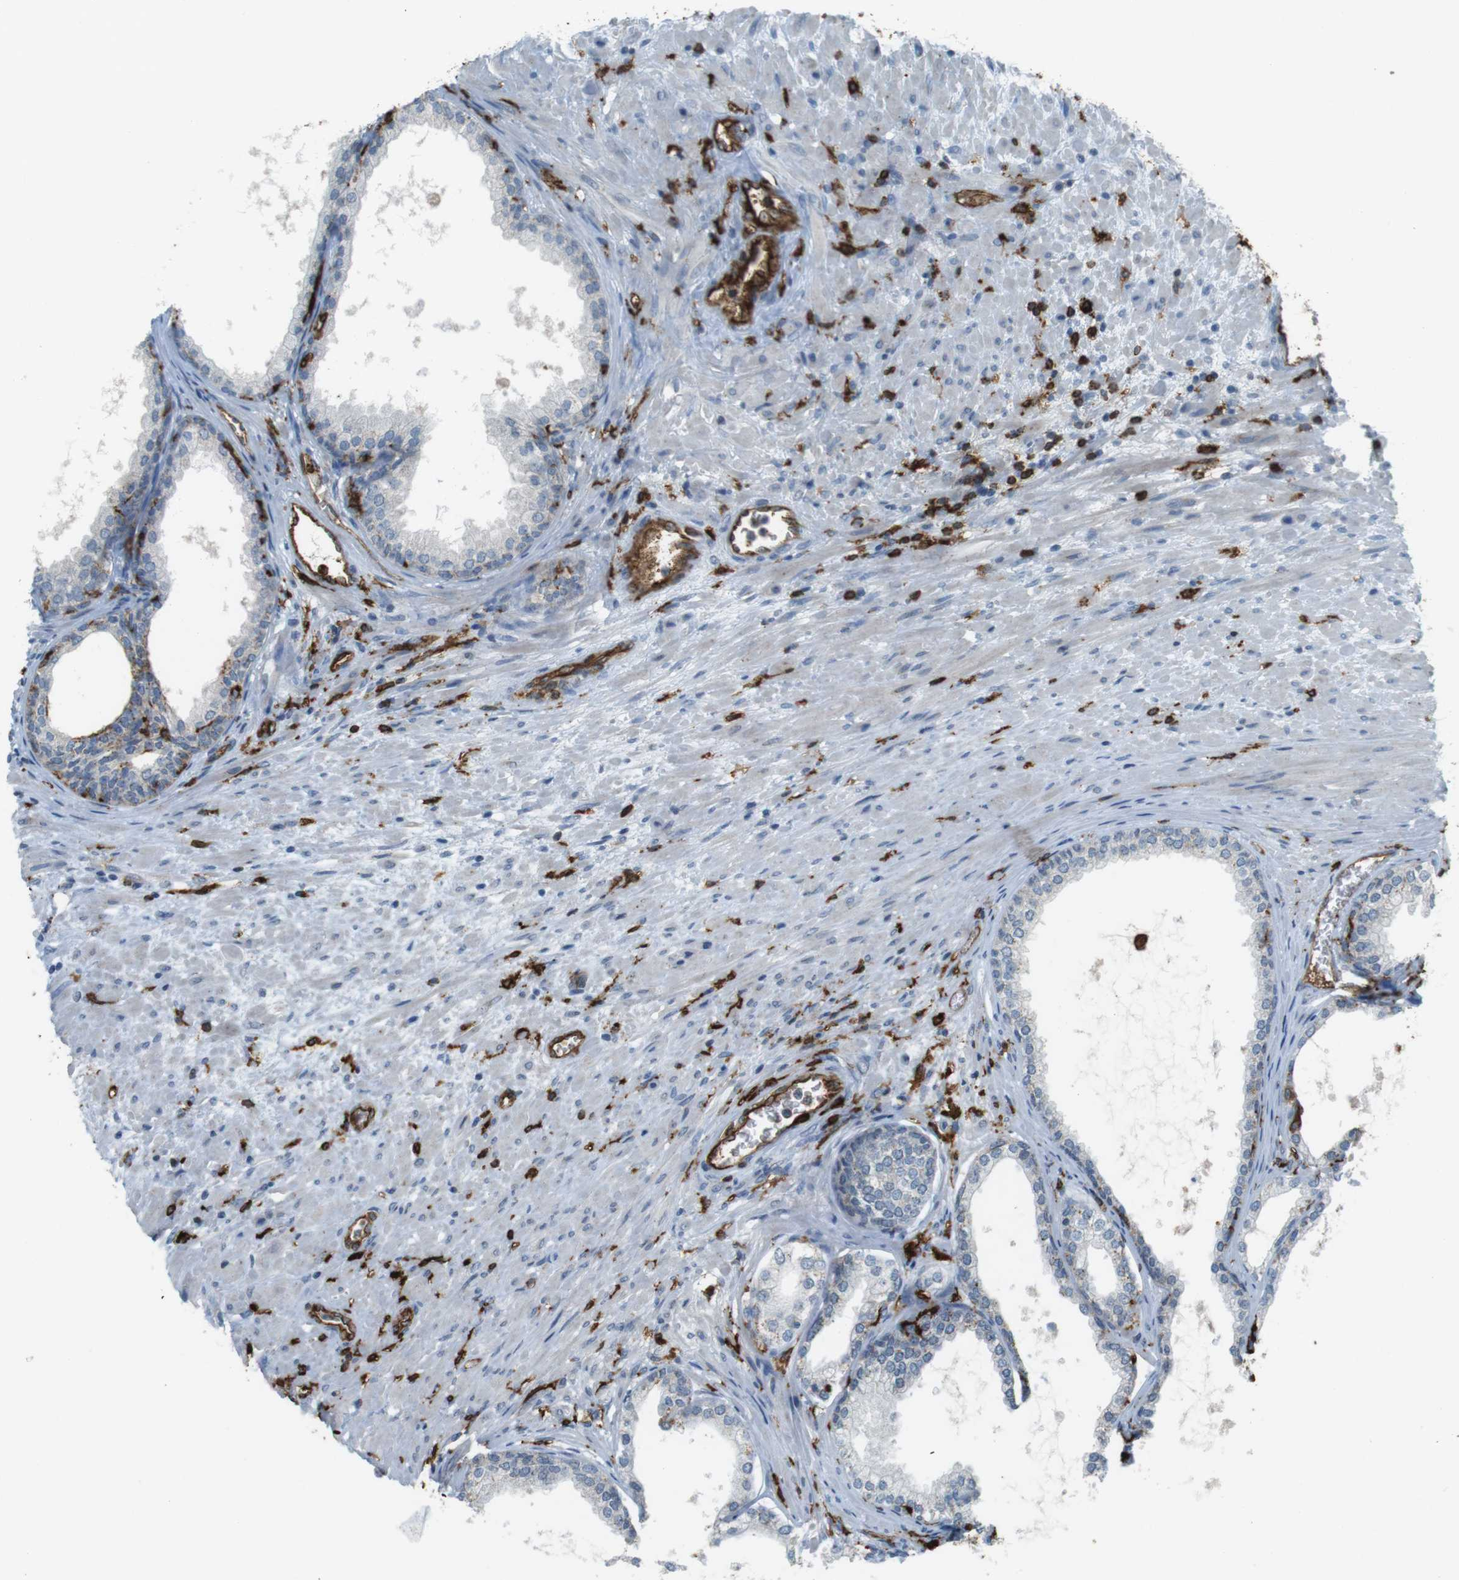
{"staining": {"intensity": "strong", "quantity": "25%-75%", "location": "cytoplasmic/membranous"}, "tissue": "prostate", "cell_type": "Glandular cells", "image_type": "normal", "snomed": [{"axis": "morphology", "description": "Normal tissue, NOS"}, {"axis": "topography", "description": "Prostate"}], "caption": "Immunohistochemical staining of benign prostate exhibits 25%-75% levels of strong cytoplasmic/membranous protein staining in approximately 25%-75% of glandular cells. (brown staining indicates protein expression, while blue staining denotes nuclei).", "gene": "HLA", "patient": {"sex": "male", "age": 76}}